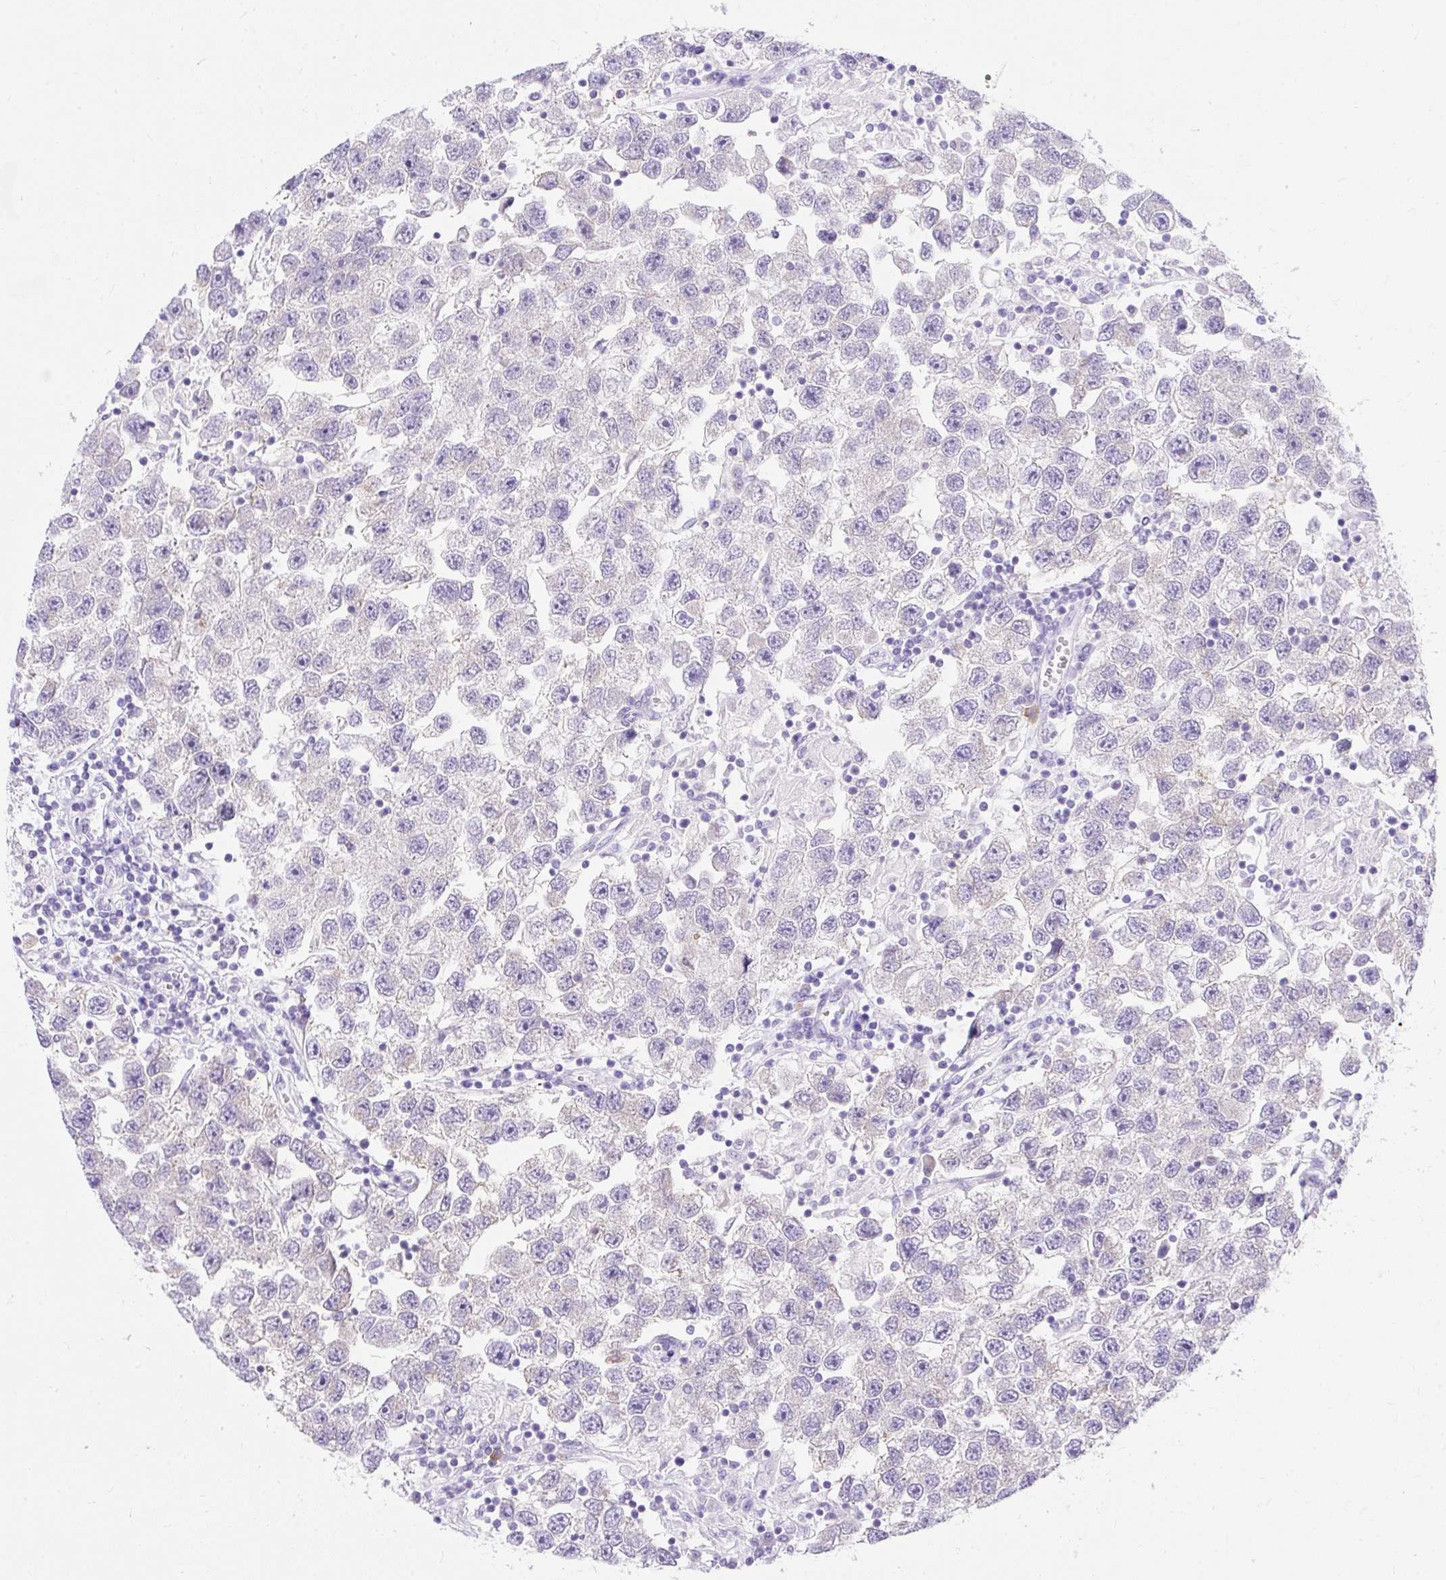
{"staining": {"intensity": "negative", "quantity": "none", "location": "none"}, "tissue": "testis cancer", "cell_type": "Tumor cells", "image_type": "cancer", "snomed": [{"axis": "morphology", "description": "Seminoma, NOS"}, {"axis": "topography", "description": "Testis"}], "caption": "High magnification brightfield microscopy of testis cancer stained with DAB (3,3'-diaminobenzidine) (brown) and counterstained with hematoxylin (blue): tumor cells show no significant positivity.", "gene": "GOLGA8A", "patient": {"sex": "male", "age": 26}}